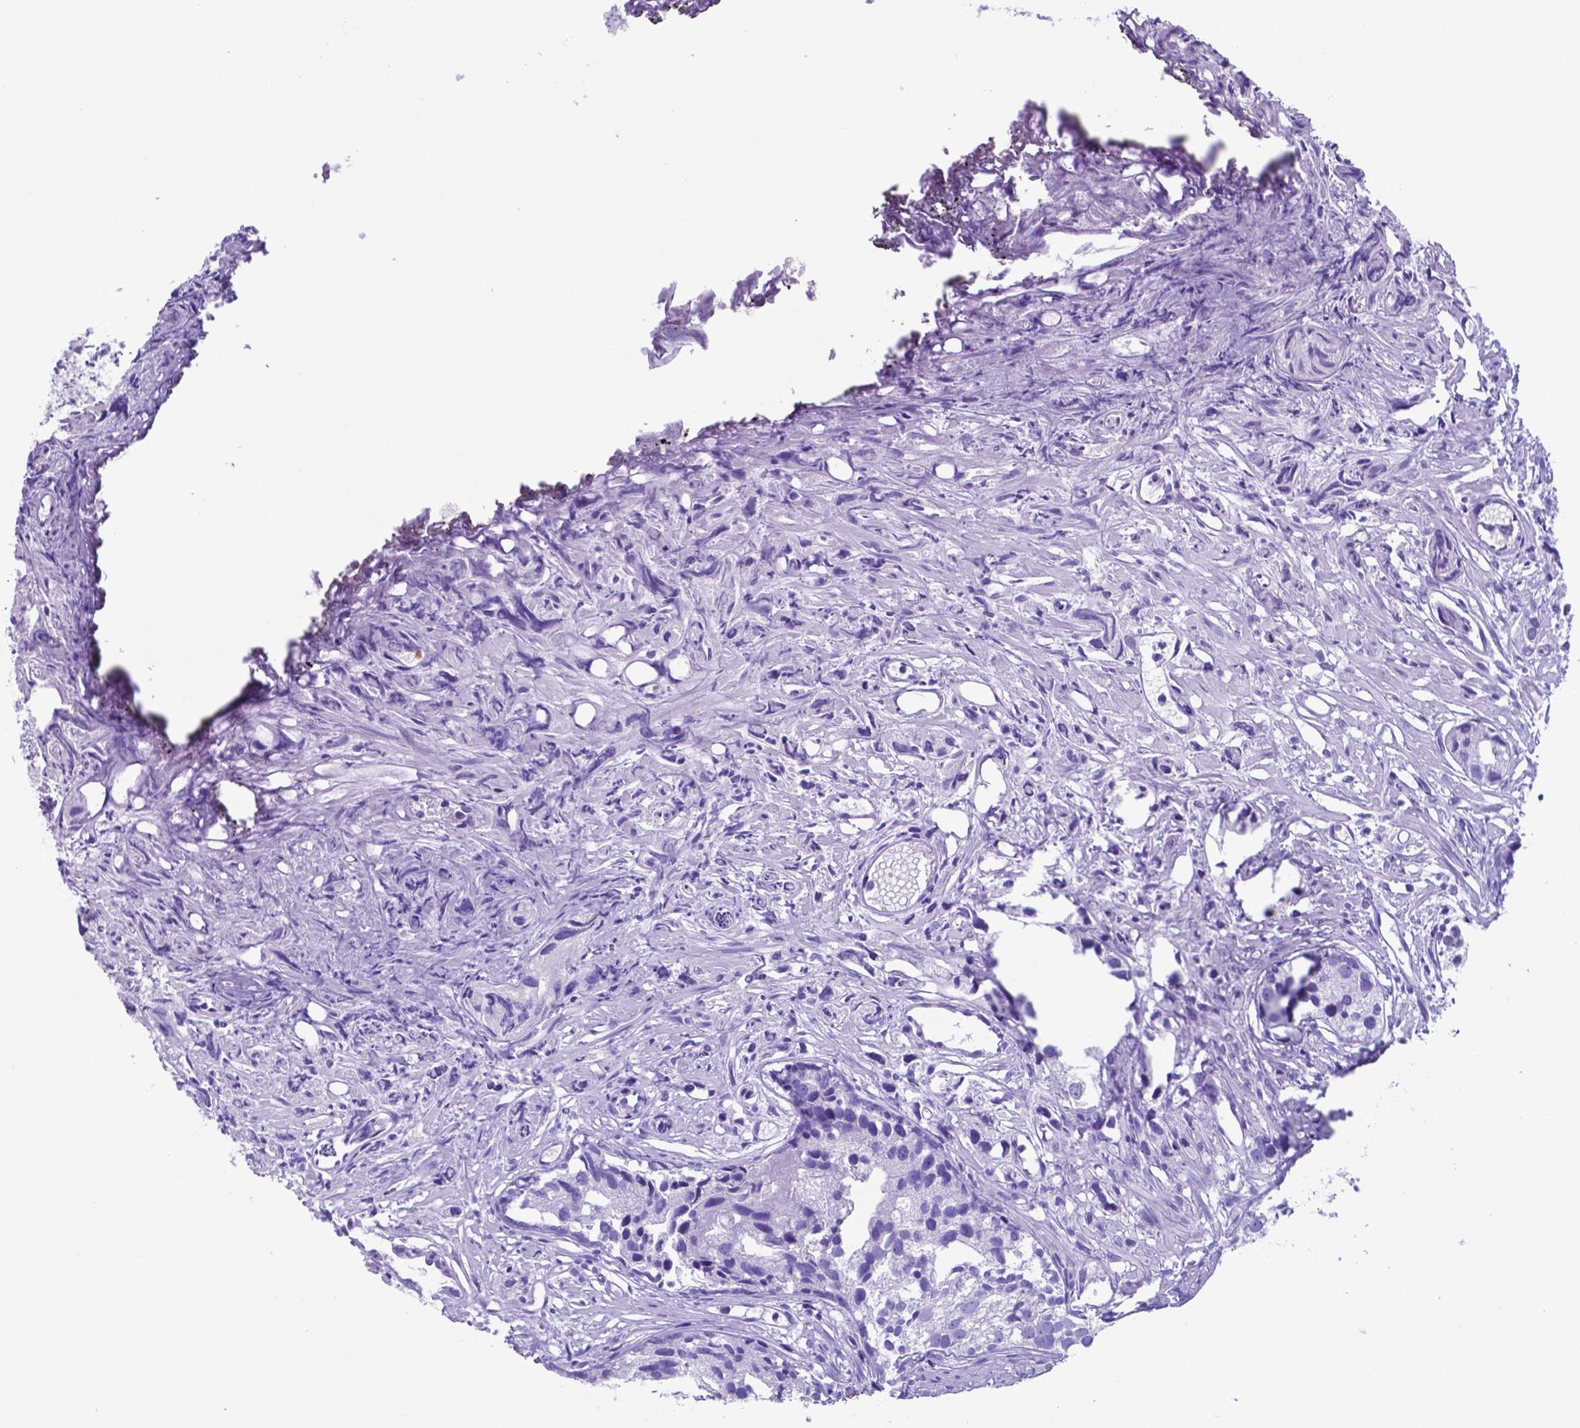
{"staining": {"intensity": "negative", "quantity": "none", "location": "none"}, "tissue": "prostate cancer", "cell_type": "Tumor cells", "image_type": "cancer", "snomed": [{"axis": "morphology", "description": "Adenocarcinoma, High grade"}, {"axis": "topography", "description": "Prostate"}], "caption": "DAB (3,3'-diaminobenzidine) immunohistochemical staining of adenocarcinoma (high-grade) (prostate) exhibits no significant staining in tumor cells.", "gene": "DNAAF8", "patient": {"sex": "male", "age": 68}}